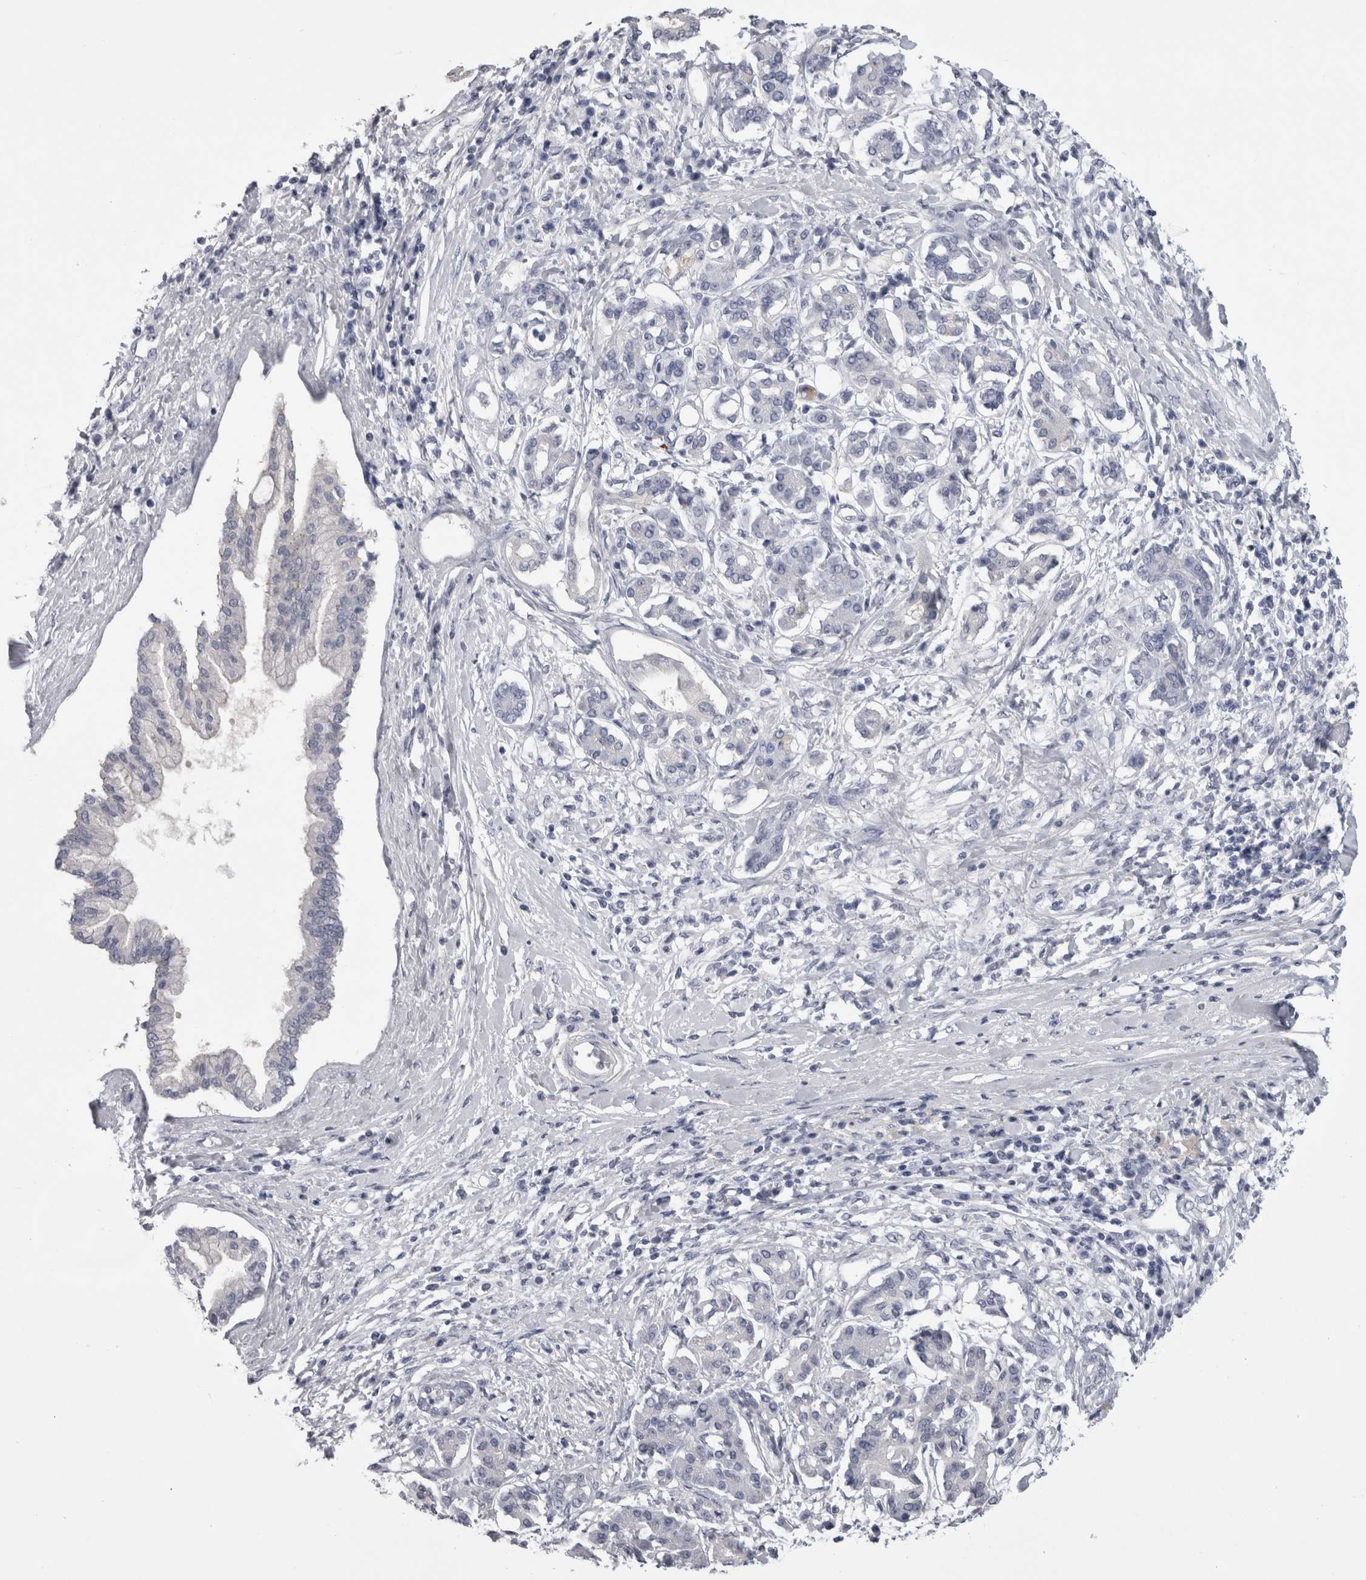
{"staining": {"intensity": "negative", "quantity": "none", "location": "none"}, "tissue": "pancreatic cancer", "cell_type": "Tumor cells", "image_type": "cancer", "snomed": [{"axis": "morphology", "description": "Adenocarcinoma, NOS"}, {"axis": "topography", "description": "Pancreas"}], "caption": "An immunohistochemistry image of pancreatic adenocarcinoma is shown. There is no staining in tumor cells of pancreatic adenocarcinoma.", "gene": "AFMID", "patient": {"sex": "female", "age": 56}}